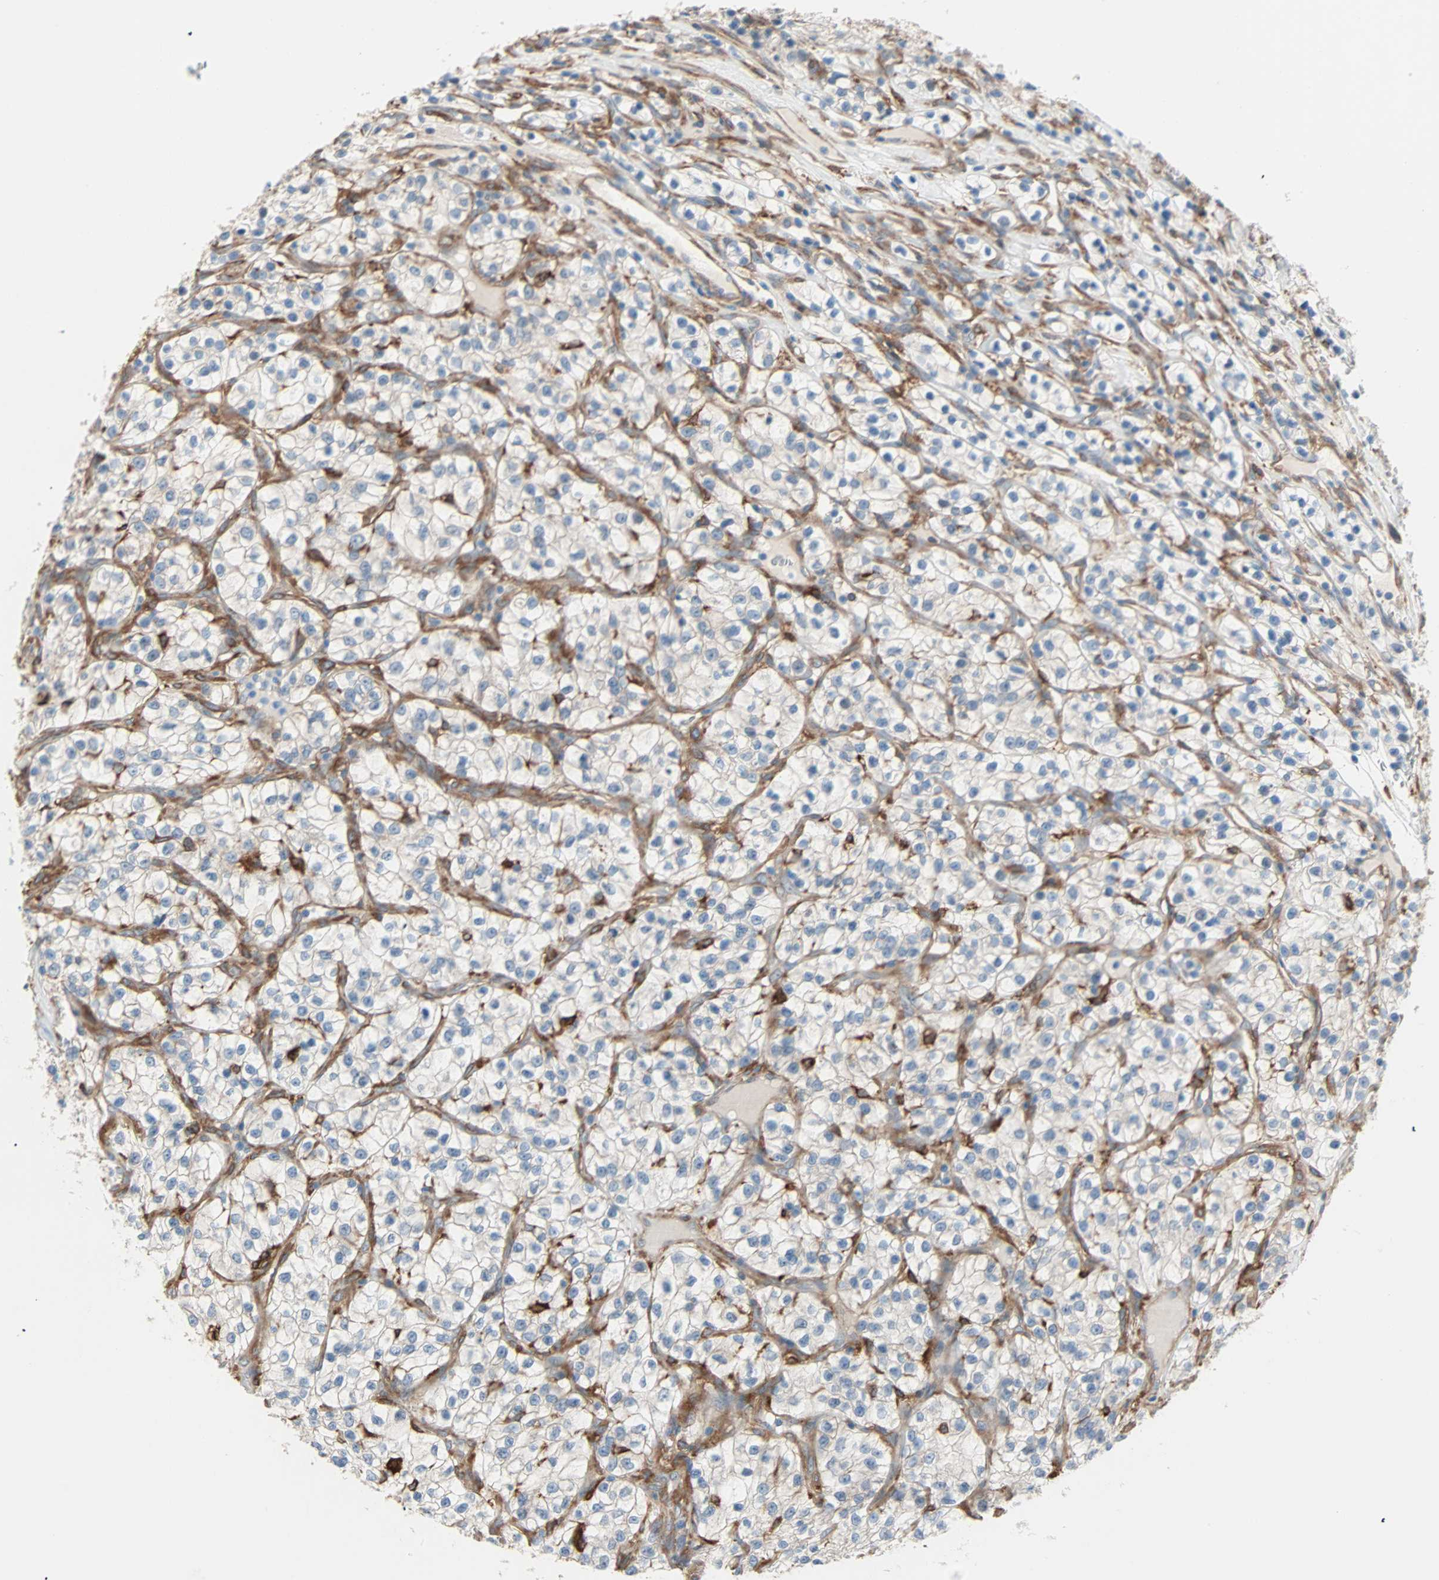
{"staining": {"intensity": "weak", "quantity": "<25%", "location": "cytoplasmic/membranous"}, "tissue": "renal cancer", "cell_type": "Tumor cells", "image_type": "cancer", "snomed": [{"axis": "morphology", "description": "Adenocarcinoma, NOS"}, {"axis": "topography", "description": "Kidney"}], "caption": "High magnification brightfield microscopy of renal cancer (adenocarcinoma) stained with DAB (3,3'-diaminobenzidine) (brown) and counterstained with hematoxylin (blue): tumor cells show no significant expression.", "gene": "EPB41L2", "patient": {"sex": "female", "age": 57}}